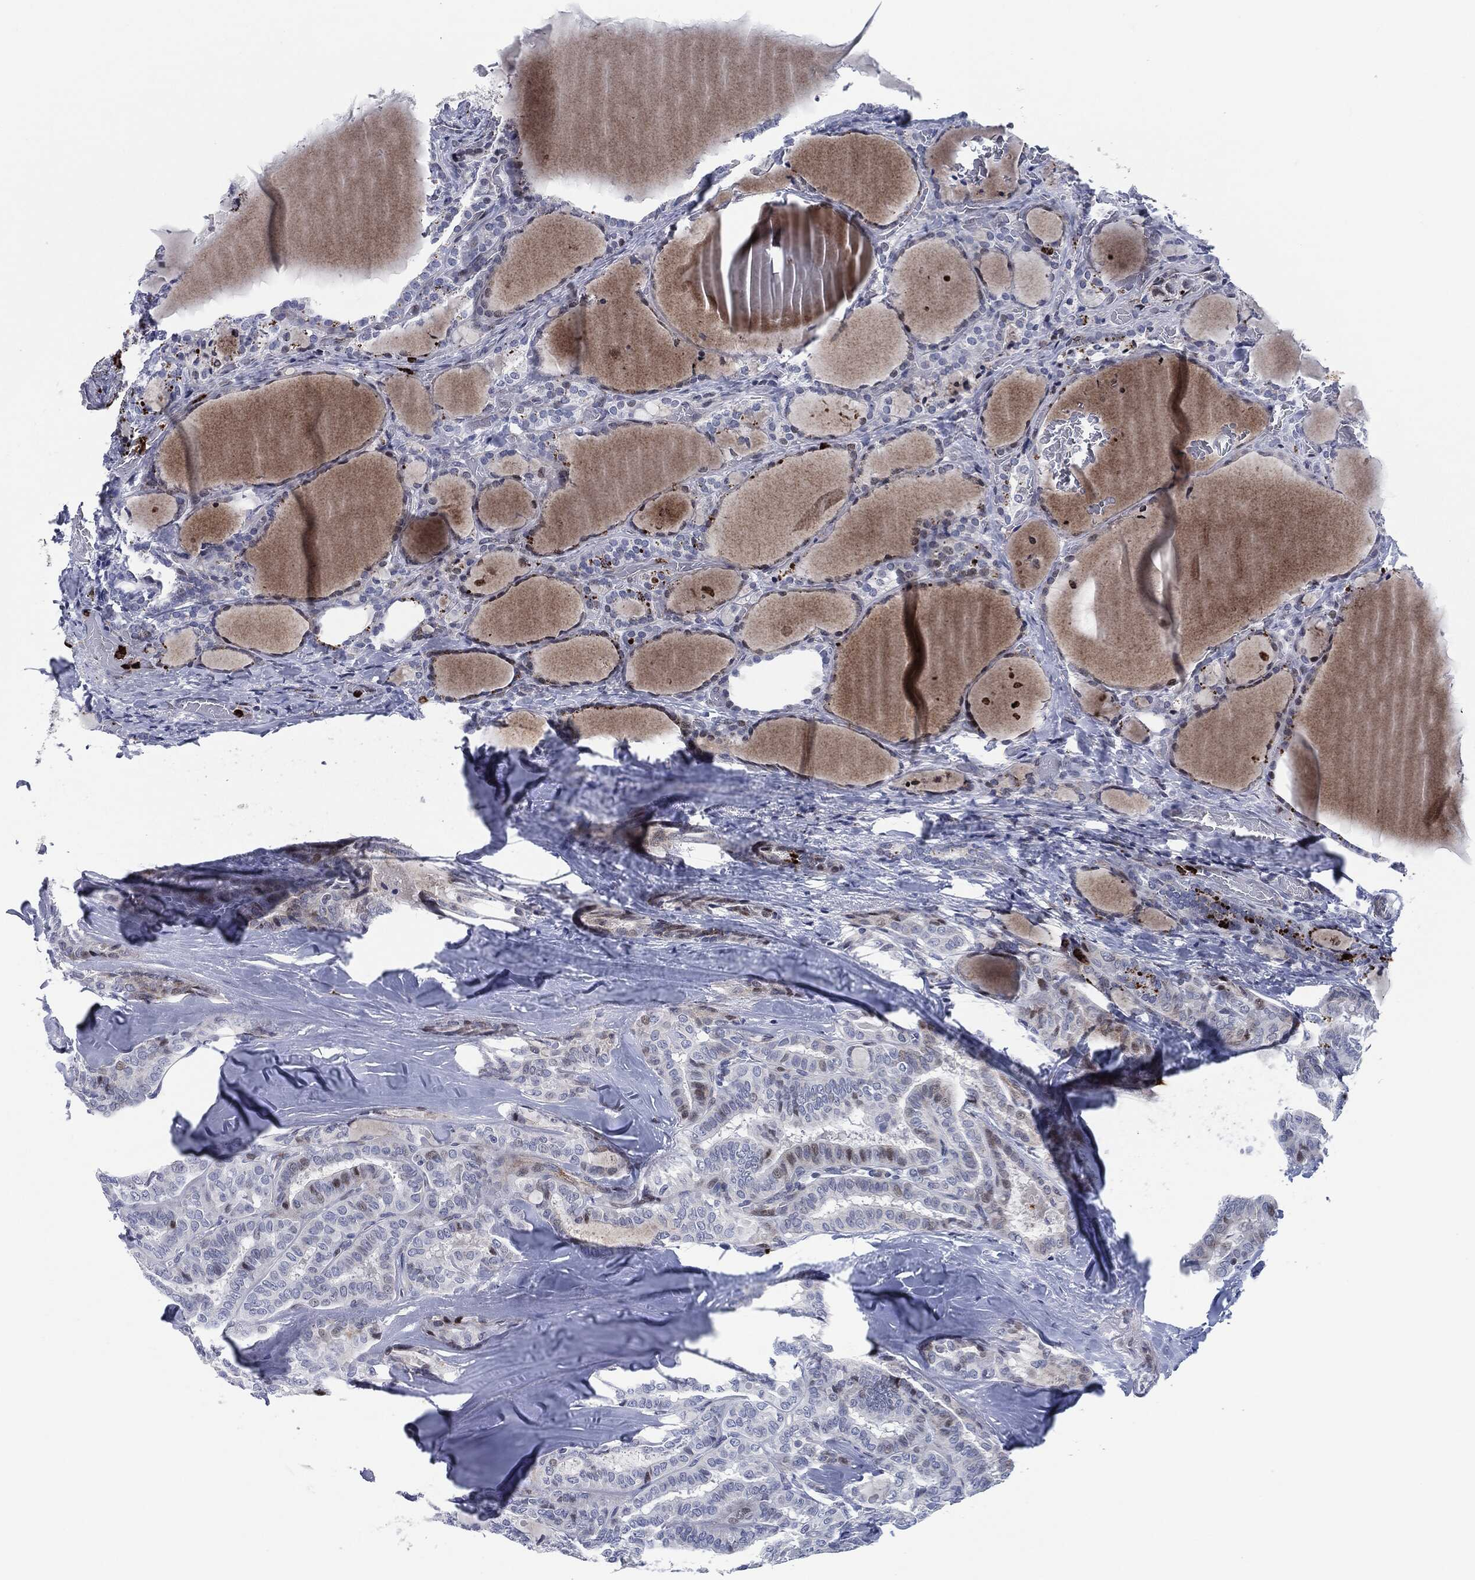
{"staining": {"intensity": "weak", "quantity": "25%-75%", "location": "cytoplasmic/membranous,nuclear"}, "tissue": "thyroid cancer", "cell_type": "Tumor cells", "image_type": "cancer", "snomed": [{"axis": "morphology", "description": "Papillary adenocarcinoma, NOS"}, {"axis": "topography", "description": "Thyroid gland"}], "caption": "Protein analysis of thyroid cancer tissue displays weak cytoplasmic/membranous and nuclear staining in about 25%-75% of tumor cells. The staining was performed using DAB (3,3'-diaminobenzidine), with brown indicating positive protein expression. Nuclei are stained blue with hematoxylin.", "gene": "MPO", "patient": {"sex": "female", "age": 39}}